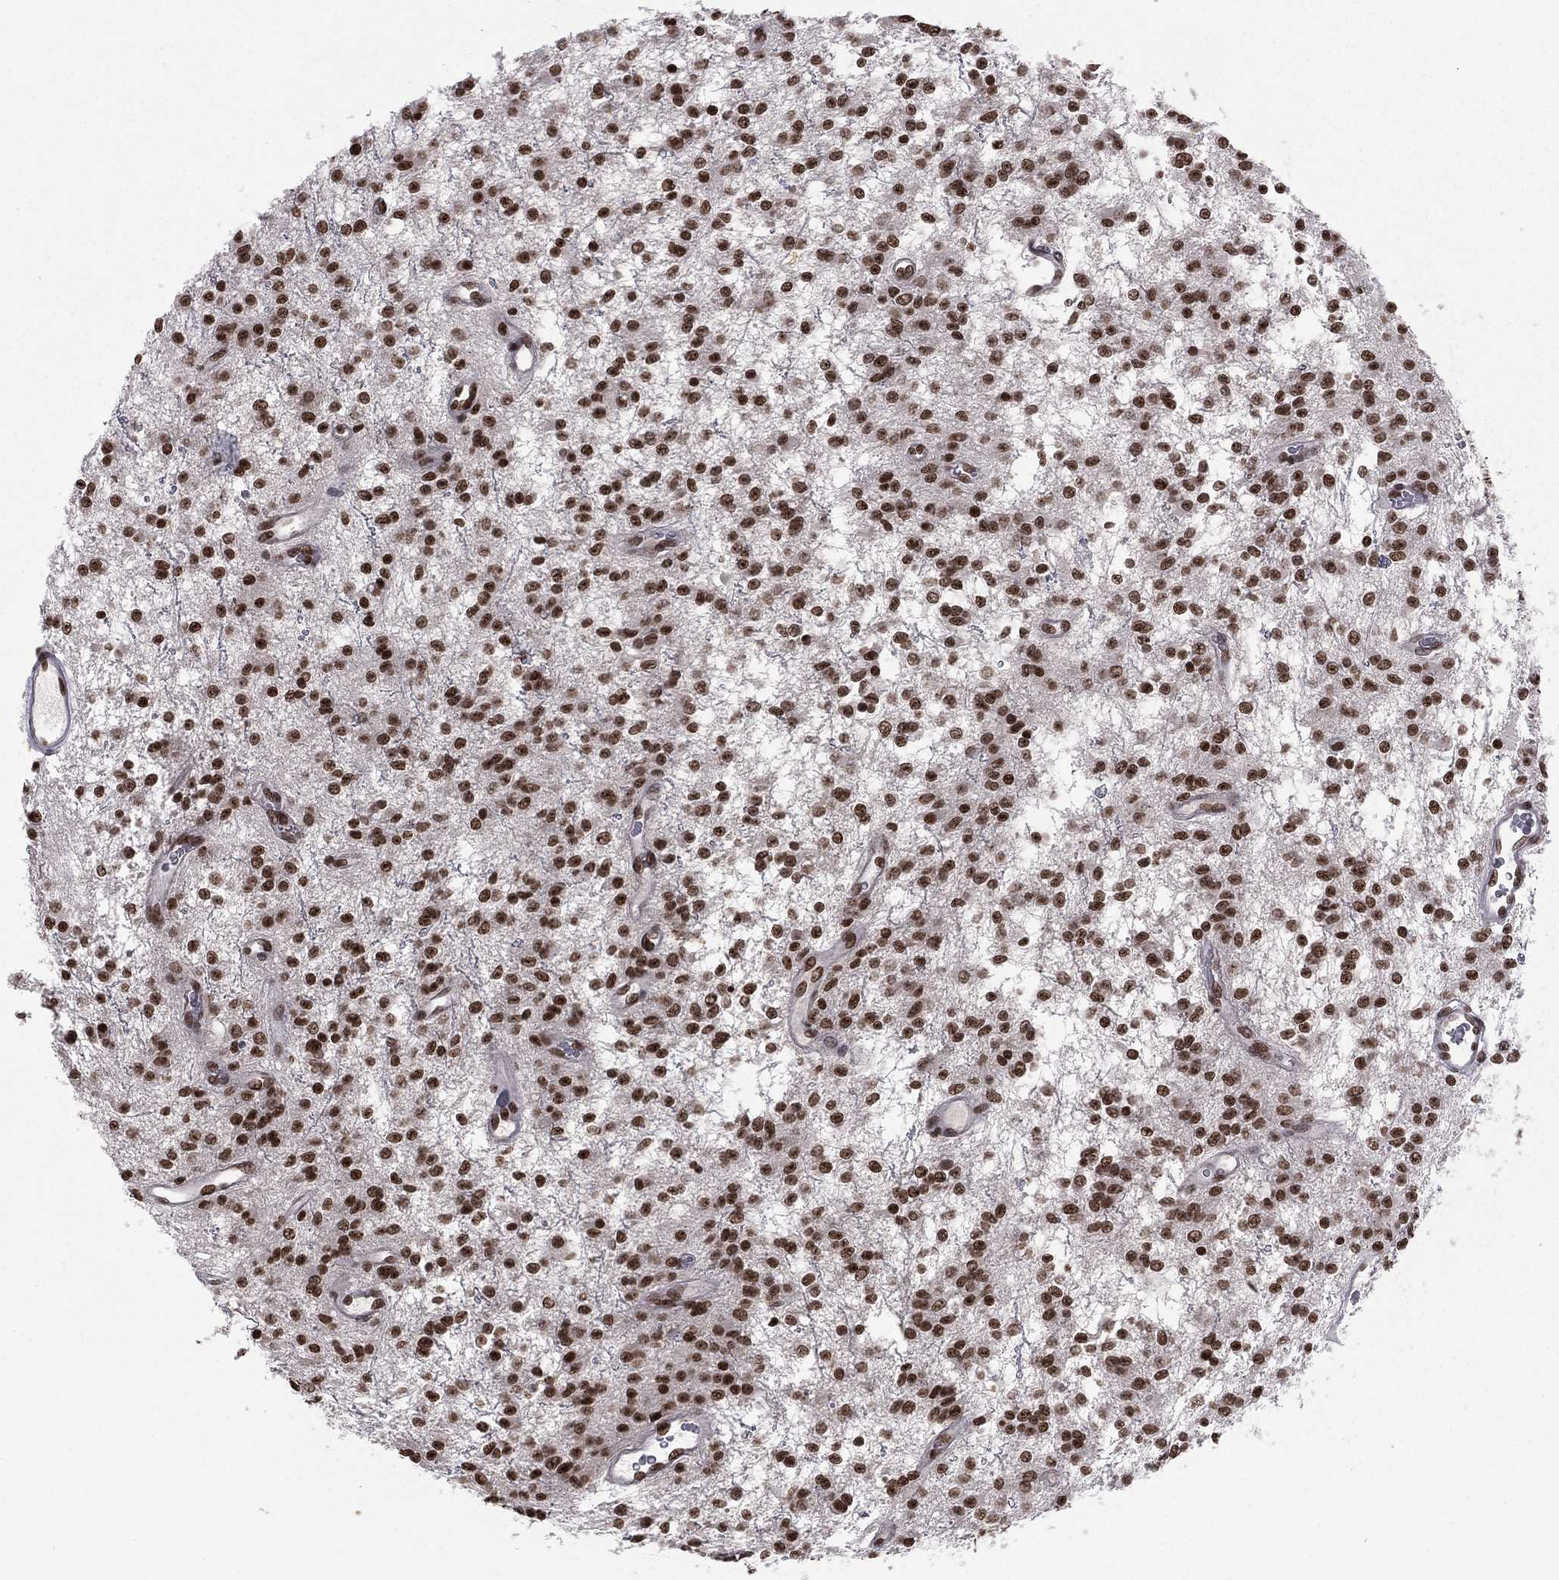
{"staining": {"intensity": "strong", "quantity": ">75%", "location": "nuclear"}, "tissue": "glioma", "cell_type": "Tumor cells", "image_type": "cancer", "snomed": [{"axis": "morphology", "description": "Glioma, malignant, Low grade"}, {"axis": "topography", "description": "Brain"}], "caption": "Glioma stained with DAB (3,3'-diaminobenzidine) IHC displays high levels of strong nuclear expression in approximately >75% of tumor cells.", "gene": "RFX7", "patient": {"sex": "female", "age": 45}}